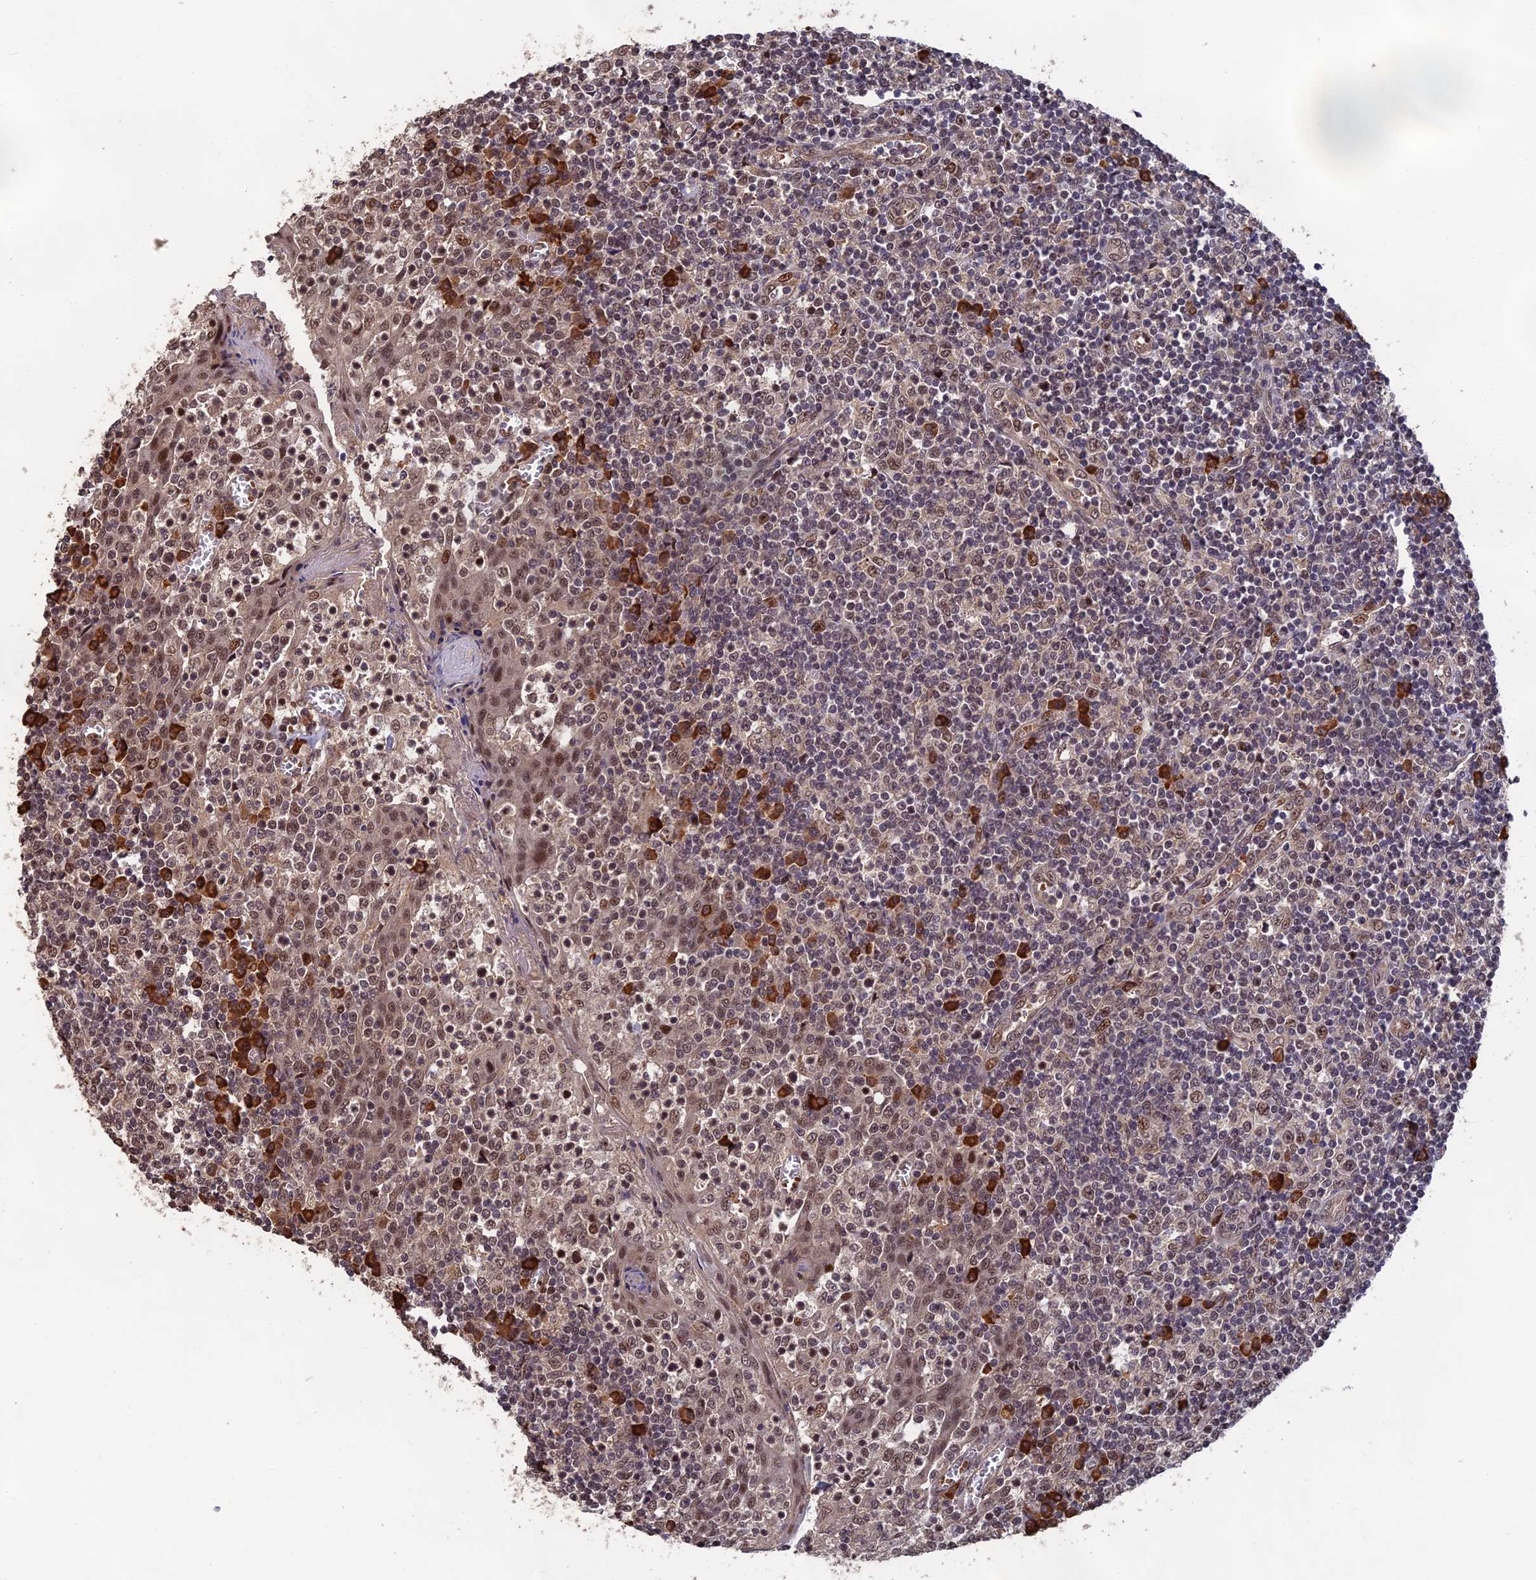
{"staining": {"intensity": "strong", "quantity": "25%-75%", "location": "cytoplasmic/membranous,nuclear"}, "tissue": "tonsil", "cell_type": "Germinal center cells", "image_type": "normal", "snomed": [{"axis": "morphology", "description": "Normal tissue, NOS"}, {"axis": "topography", "description": "Tonsil"}], "caption": "Strong cytoplasmic/membranous,nuclear positivity for a protein is seen in about 25%-75% of germinal center cells of benign tonsil using immunohistochemistry (IHC).", "gene": "OSBPL1A", "patient": {"sex": "female", "age": 19}}